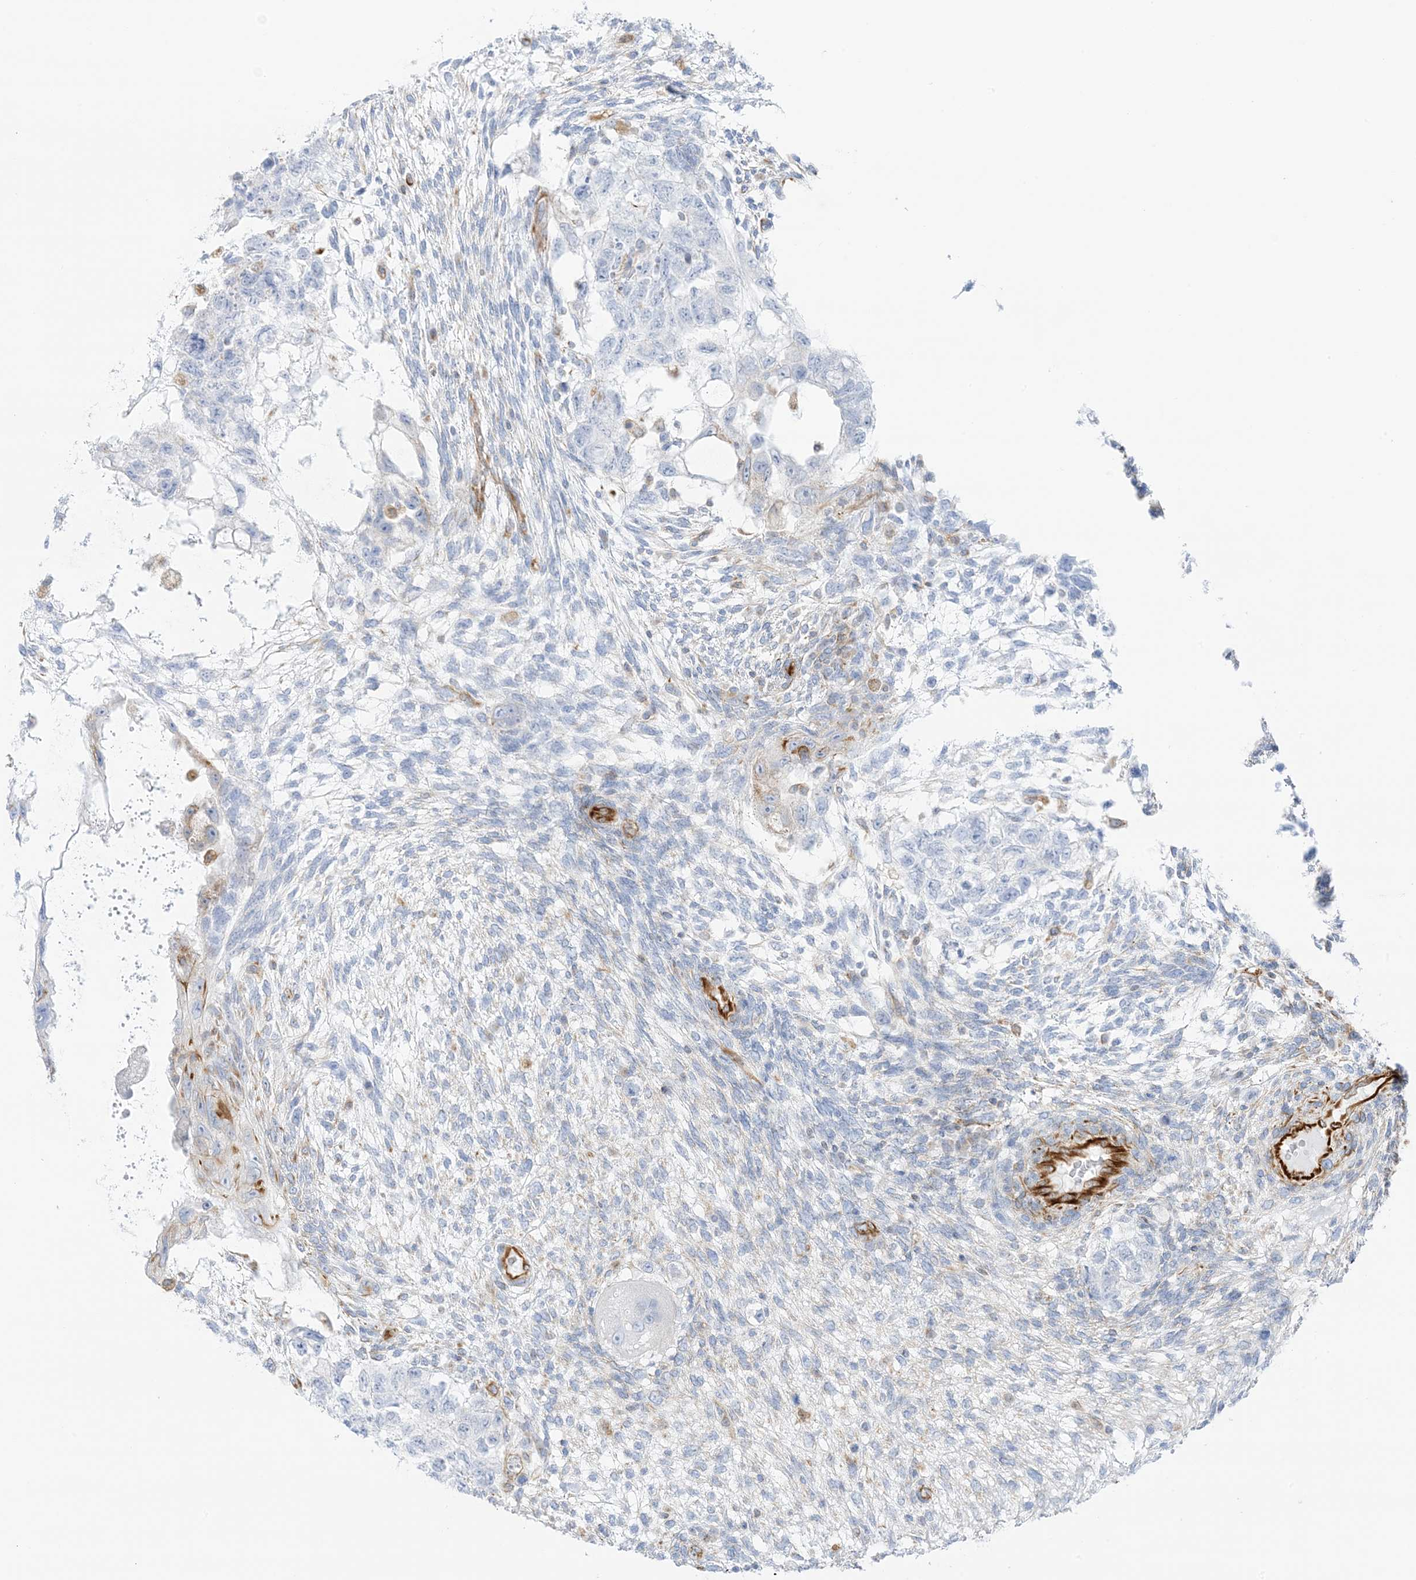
{"staining": {"intensity": "negative", "quantity": "none", "location": "none"}, "tissue": "testis cancer", "cell_type": "Tumor cells", "image_type": "cancer", "snomed": [{"axis": "morphology", "description": "Normal tissue, NOS"}, {"axis": "morphology", "description": "Carcinoma, Embryonal, NOS"}, {"axis": "topography", "description": "Testis"}], "caption": "Tumor cells show no significant protein expression in testis embryonal carcinoma. (DAB (3,3'-diaminobenzidine) IHC visualized using brightfield microscopy, high magnification).", "gene": "PID1", "patient": {"sex": "male", "age": 36}}